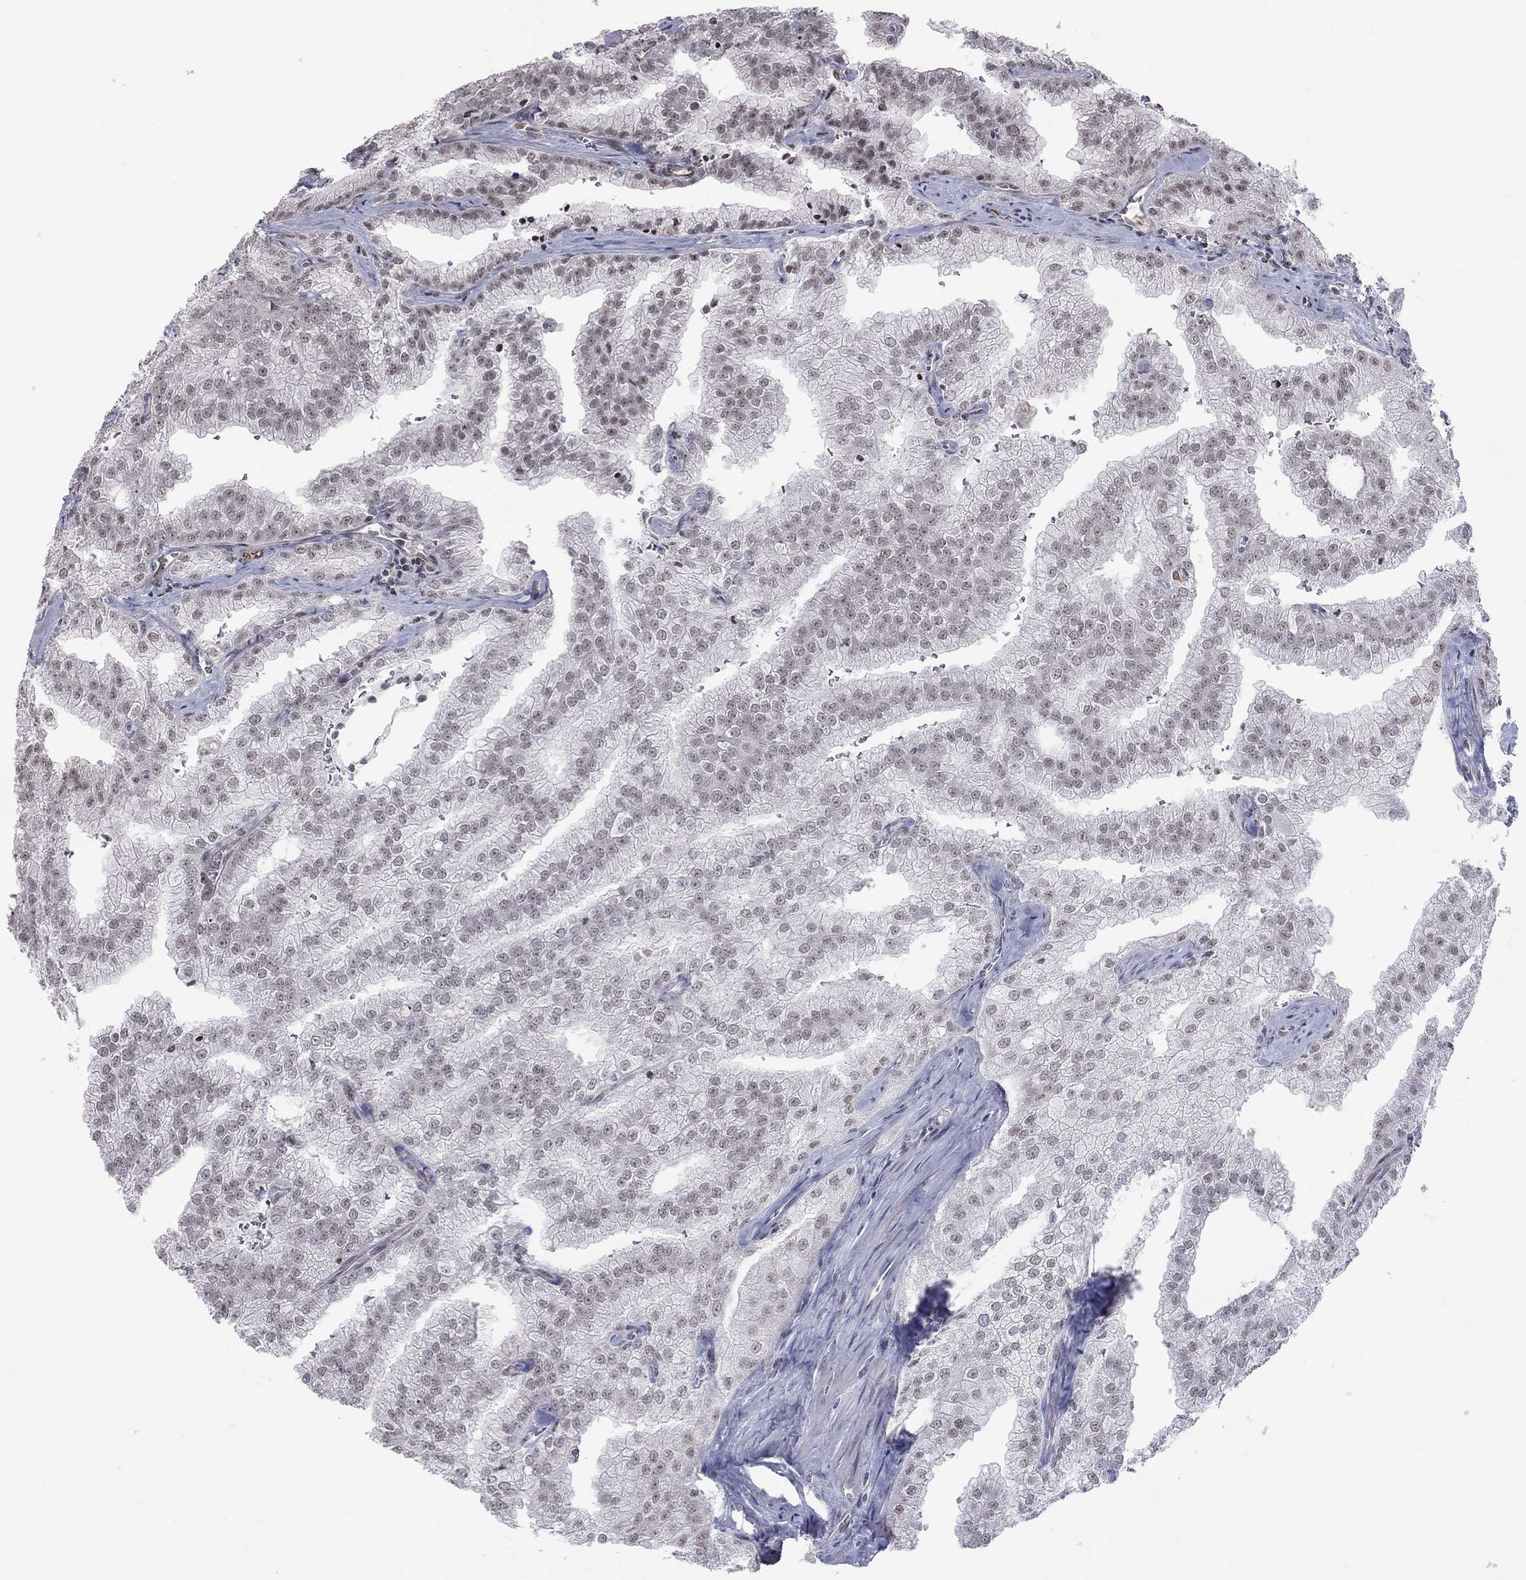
{"staining": {"intensity": "weak", "quantity": "<25%", "location": "nuclear"}, "tissue": "prostate cancer", "cell_type": "Tumor cells", "image_type": "cancer", "snomed": [{"axis": "morphology", "description": "Adenocarcinoma, NOS"}, {"axis": "topography", "description": "Prostate"}], "caption": "An immunohistochemistry (IHC) photomicrograph of prostate cancer is shown. There is no staining in tumor cells of prostate cancer.", "gene": "MTNR1B", "patient": {"sex": "male", "age": 70}}